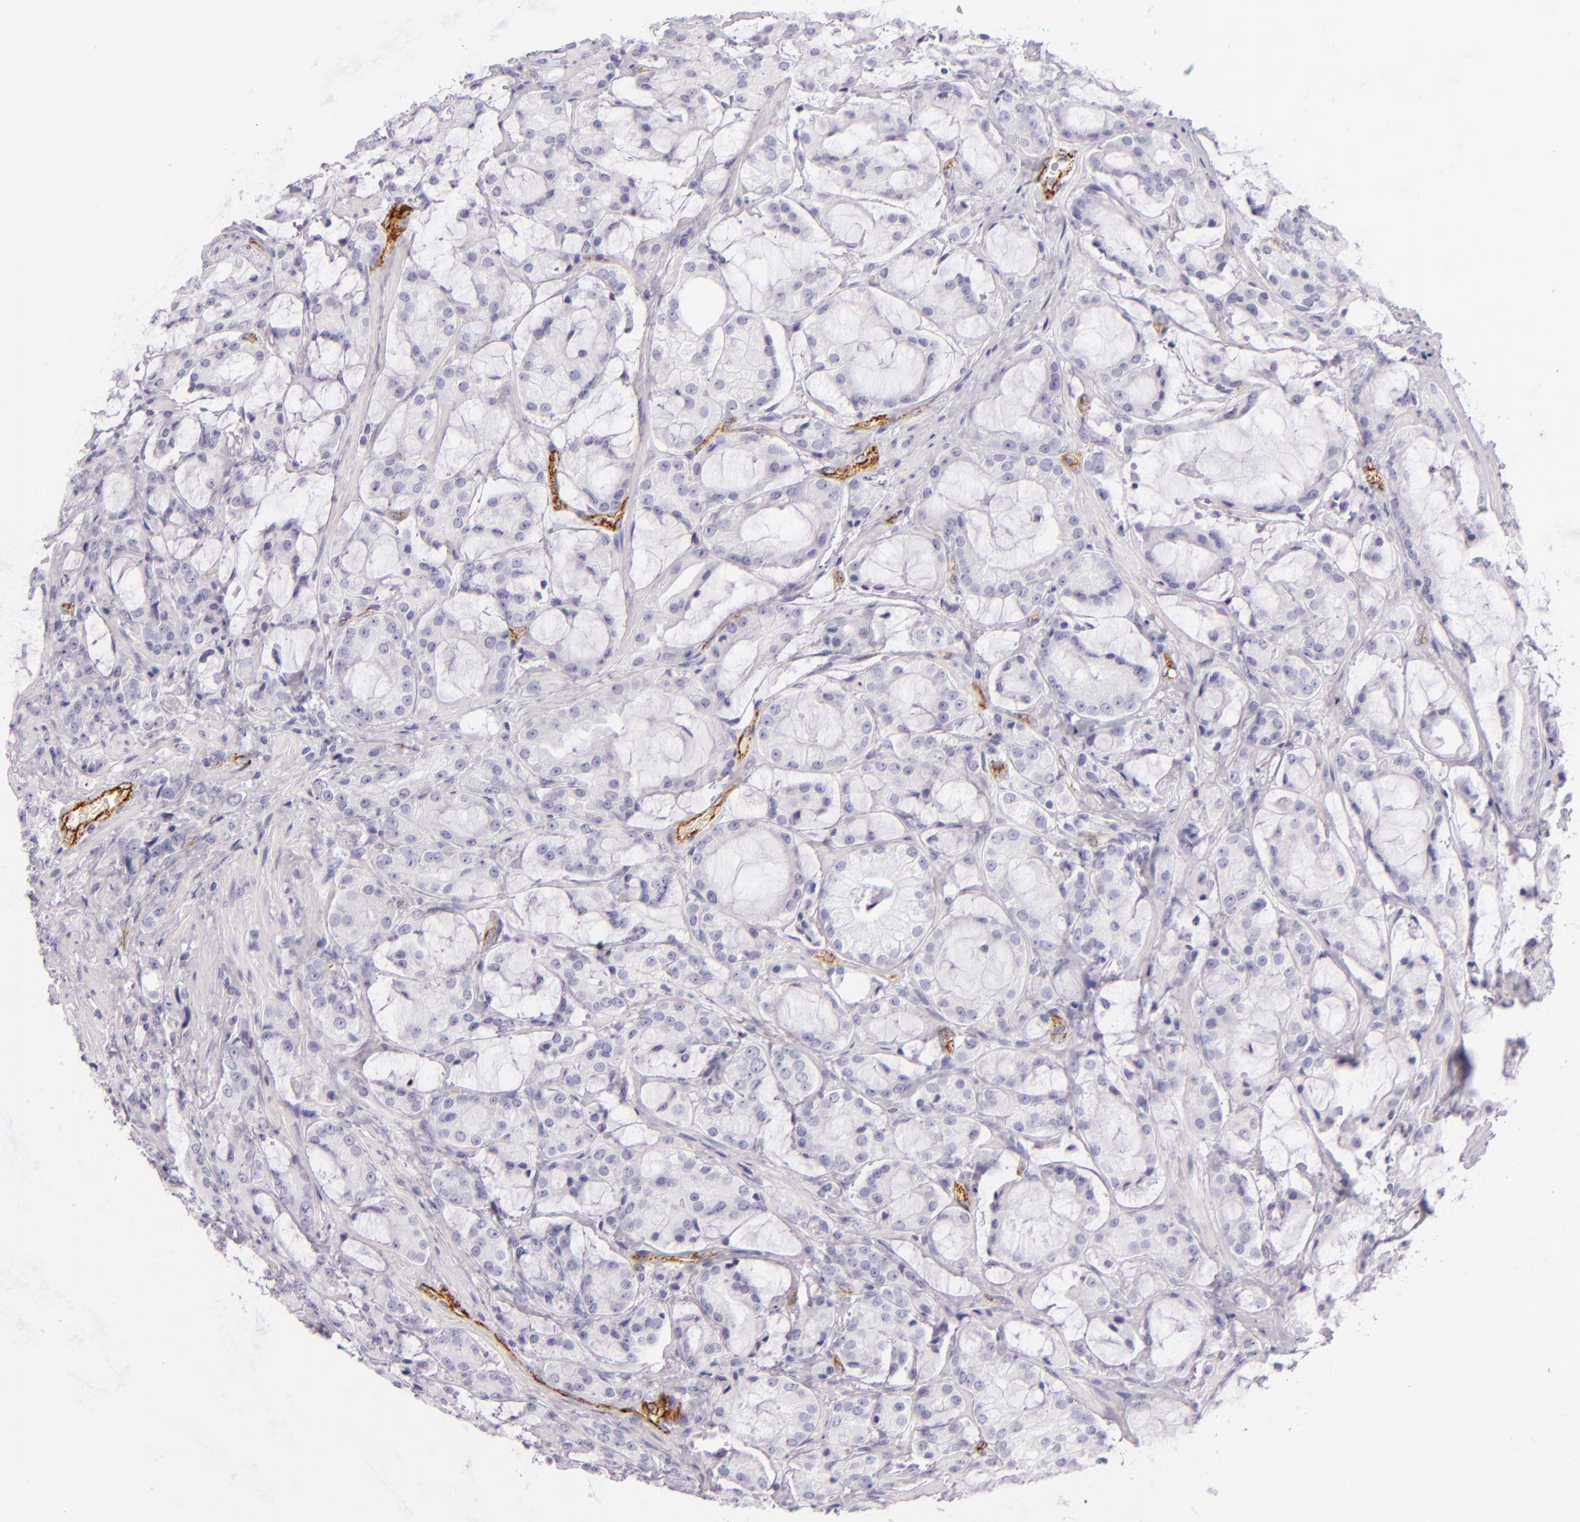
{"staining": {"intensity": "negative", "quantity": "none", "location": "none"}, "tissue": "prostate cancer", "cell_type": "Tumor cells", "image_type": "cancer", "snomed": [{"axis": "morphology", "description": "Adenocarcinoma, Medium grade"}, {"axis": "topography", "description": "Prostate"}], "caption": "Tumor cells are negative for protein expression in human prostate cancer.", "gene": "SELP", "patient": {"sex": "male", "age": 70}}